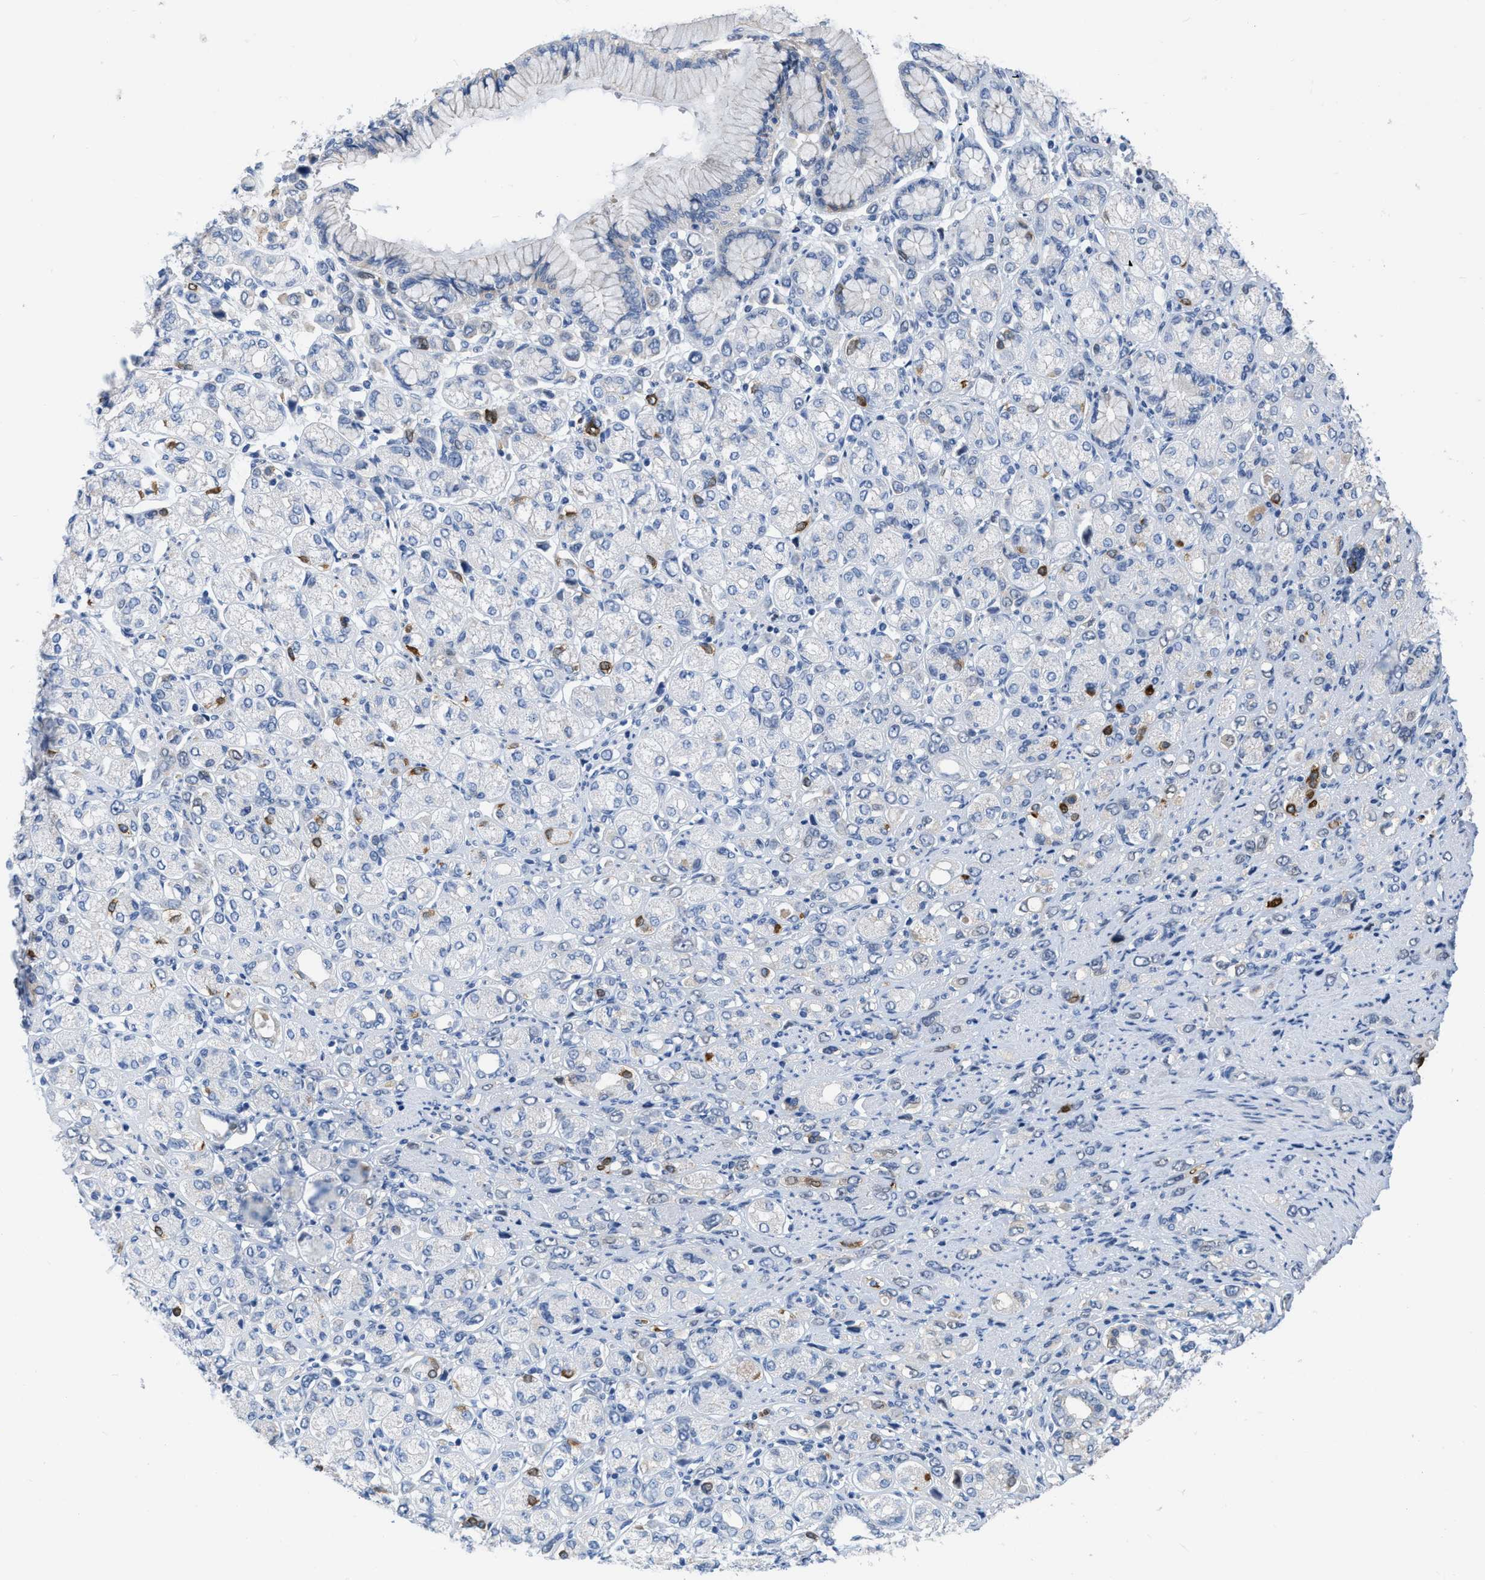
{"staining": {"intensity": "negative", "quantity": "none", "location": "none"}, "tissue": "stomach cancer", "cell_type": "Tumor cells", "image_type": "cancer", "snomed": [{"axis": "morphology", "description": "Adenocarcinoma, NOS"}, {"axis": "topography", "description": "Stomach"}], "caption": "A histopathology image of adenocarcinoma (stomach) stained for a protein shows no brown staining in tumor cells. (Brightfield microscopy of DAB IHC at high magnification).", "gene": "CRYM", "patient": {"sex": "female", "age": 65}}